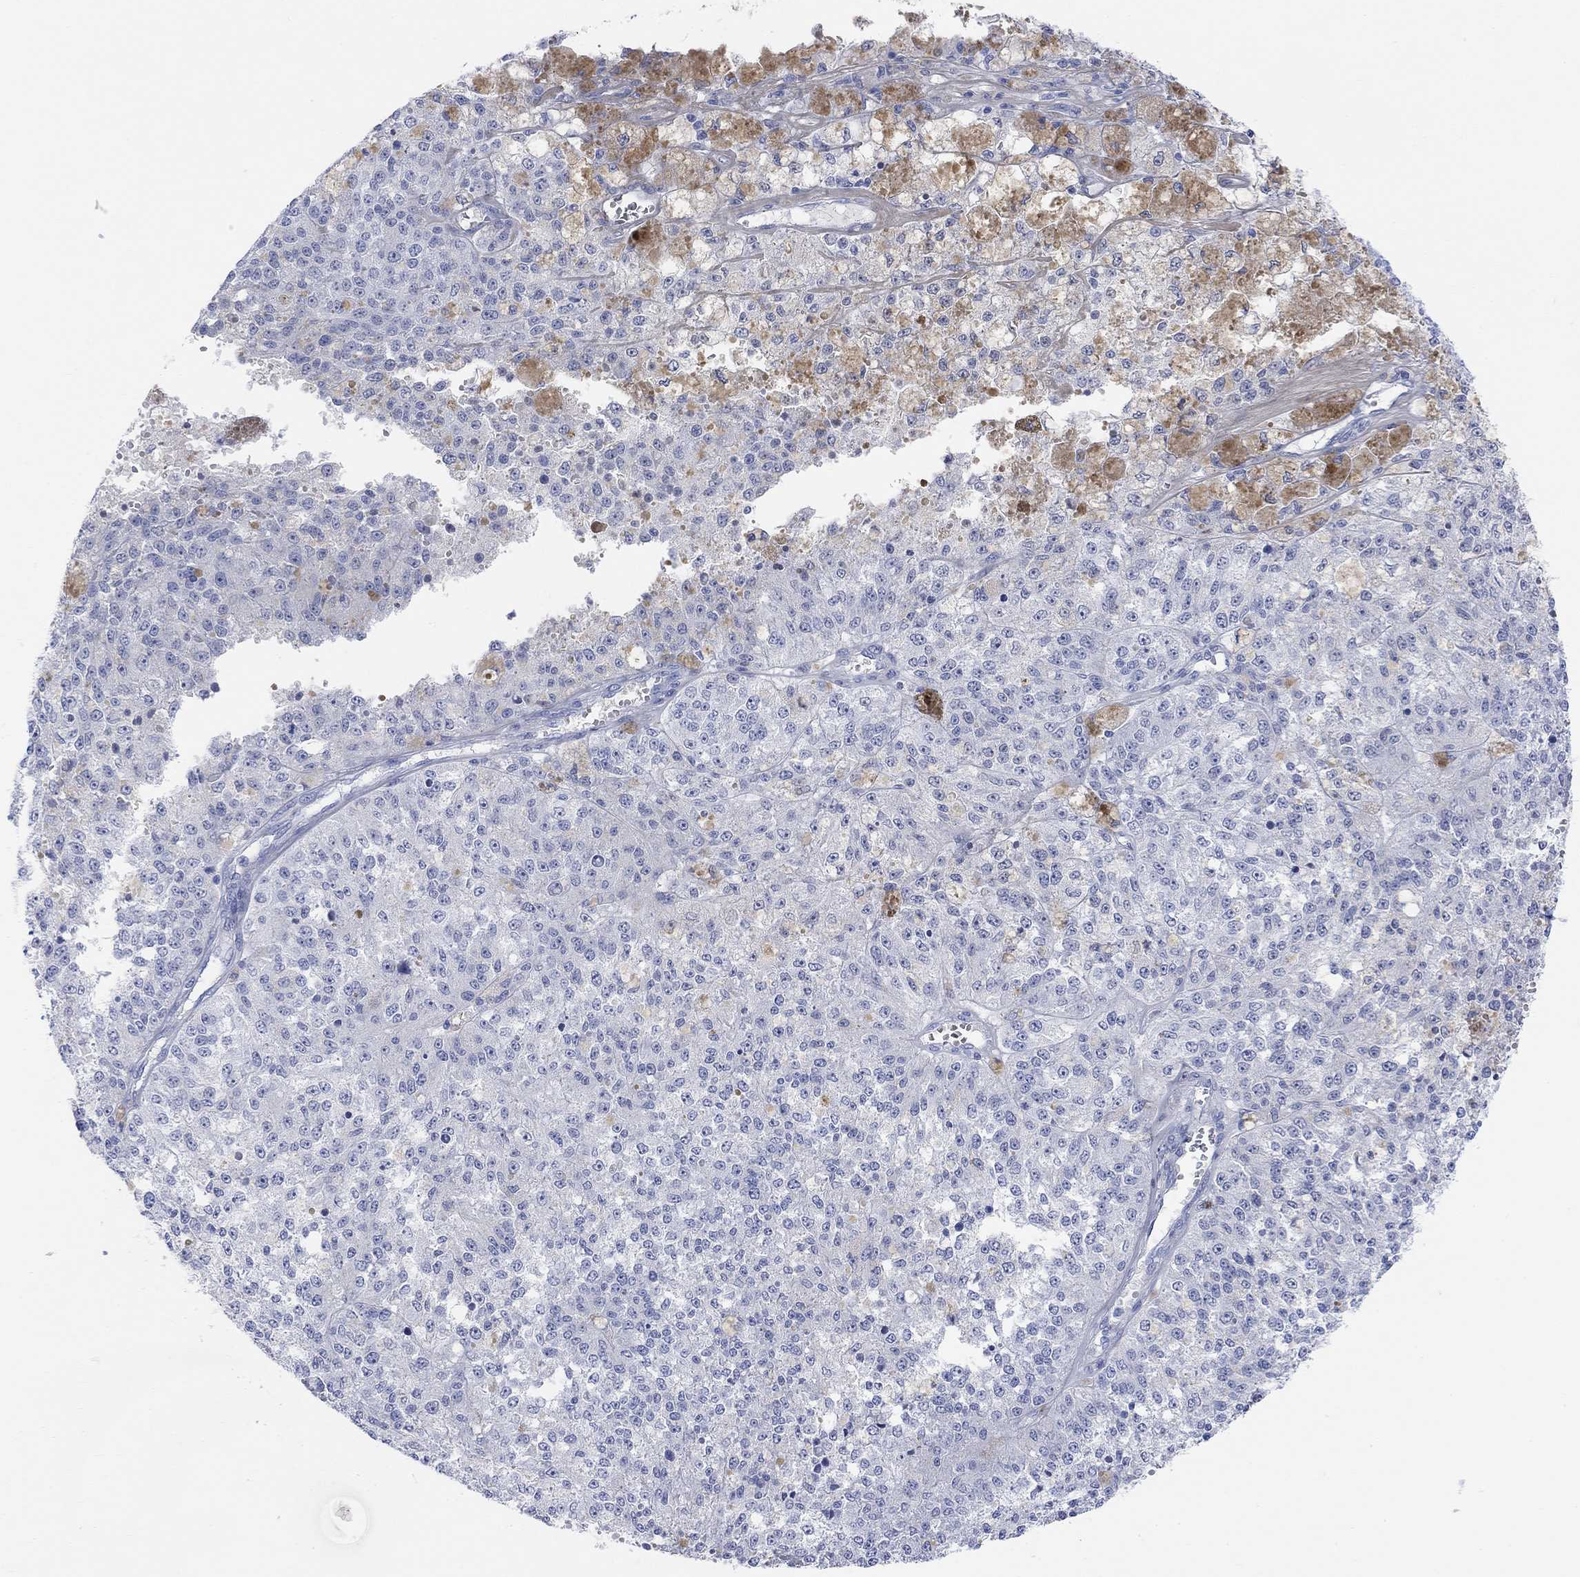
{"staining": {"intensity": "negative", "quantity": "none", "location": "none"}, "tissue": "melanoma", "cell_type": "Tumor cells", "image_type": "cancer", "snomed": [{"axis": "morphology", "description": "Malignant melanoma, Metastatic site"}, {"axis": "topography", "description": "Lymph node"}], "caption": "Micrograph shows no protein staining in tumor cells of malignant melanoma (metastatic site) tissue.", "gene": "GNG13", "patient": {"sex": "female", "age": 64}}